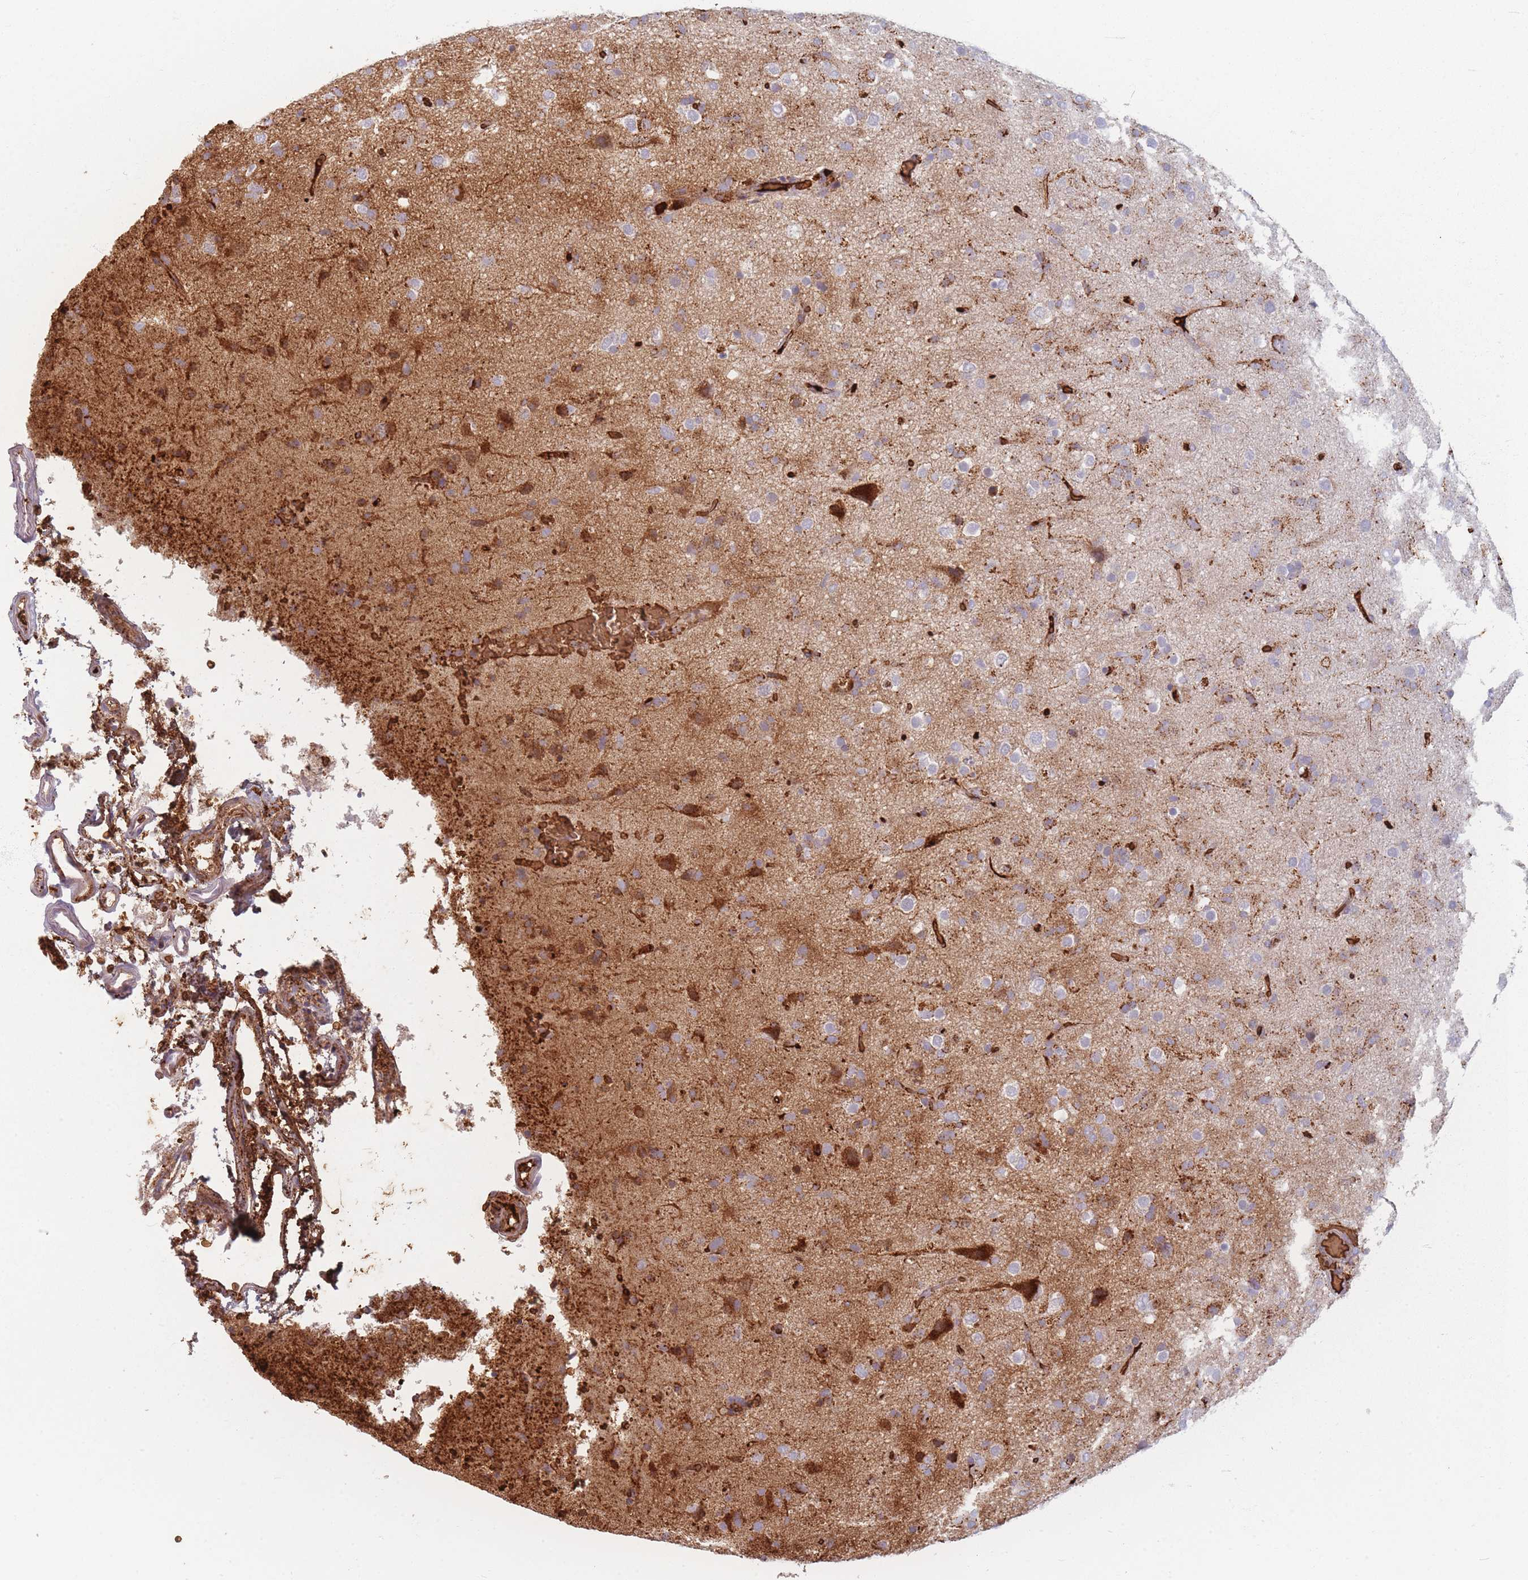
{"staining": {"intensity": "strong", "quantity": "<25%", "location": "cytoplasmic/membranous"}, "tissue": "glioma", "cell_type": "Tumor cells", "image_type": "cancer", "snomed": [{"axis": "morphology", "description": "Glioma, malignant, Low grade"}, {"axis": "topography", "description": "Brain"}], "caption": "Immunohistochemistry (DAB) staining of low-grade glioma (malignant) demonstrates strong cytoplasmic/membranous protein positivity in about <25% of tumor cells.", "gene": "SLC2A6", "patient": {"sex": "male", "age": 65}}